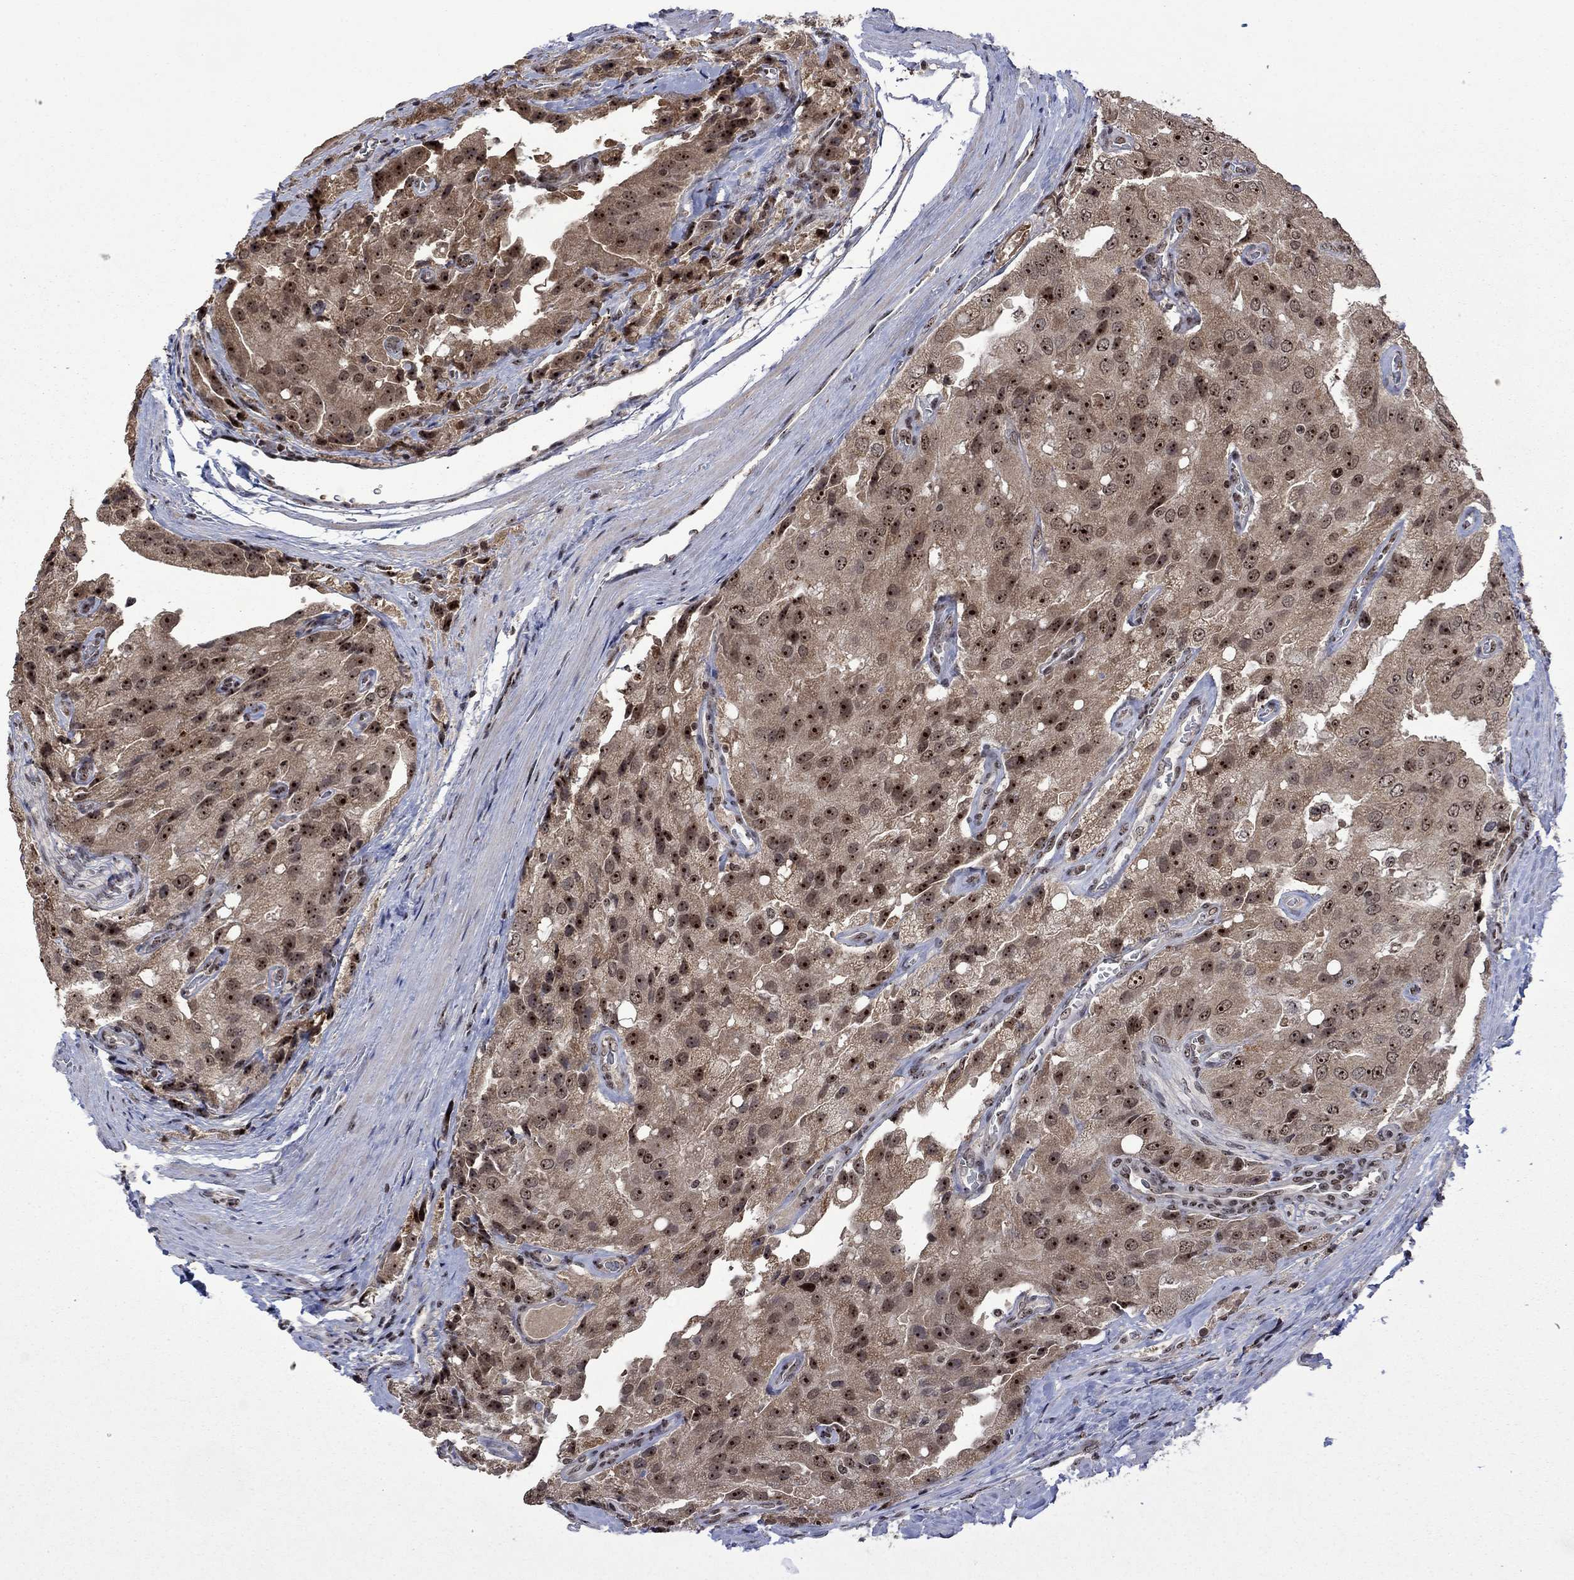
{"staining": {"intensity": "moderate", "quantity": "25%-75%", "location": "nuclear"}, "tissue": "prostate cancer", "cell_type": "Tumor cells", "image_type": "cancer", "snomed": [{"axis": "morphology", "description": "Adenocarcinoma, NOS"}, {"axis": "topography", "description": "Prostate and seminal vesicle, NOS"}, {"axis": "topography", "description": "Prostate"}], "caption": "A medium amount of moderate nuclear expression is present in approximately 25%-75% of tumor cells in prostate adenocarcinoma tissue. (DAB = brown stain, brightfield microscopy at high magnification).", "gene": "FBL", "patient": {"sex": "male", "age": 67}}